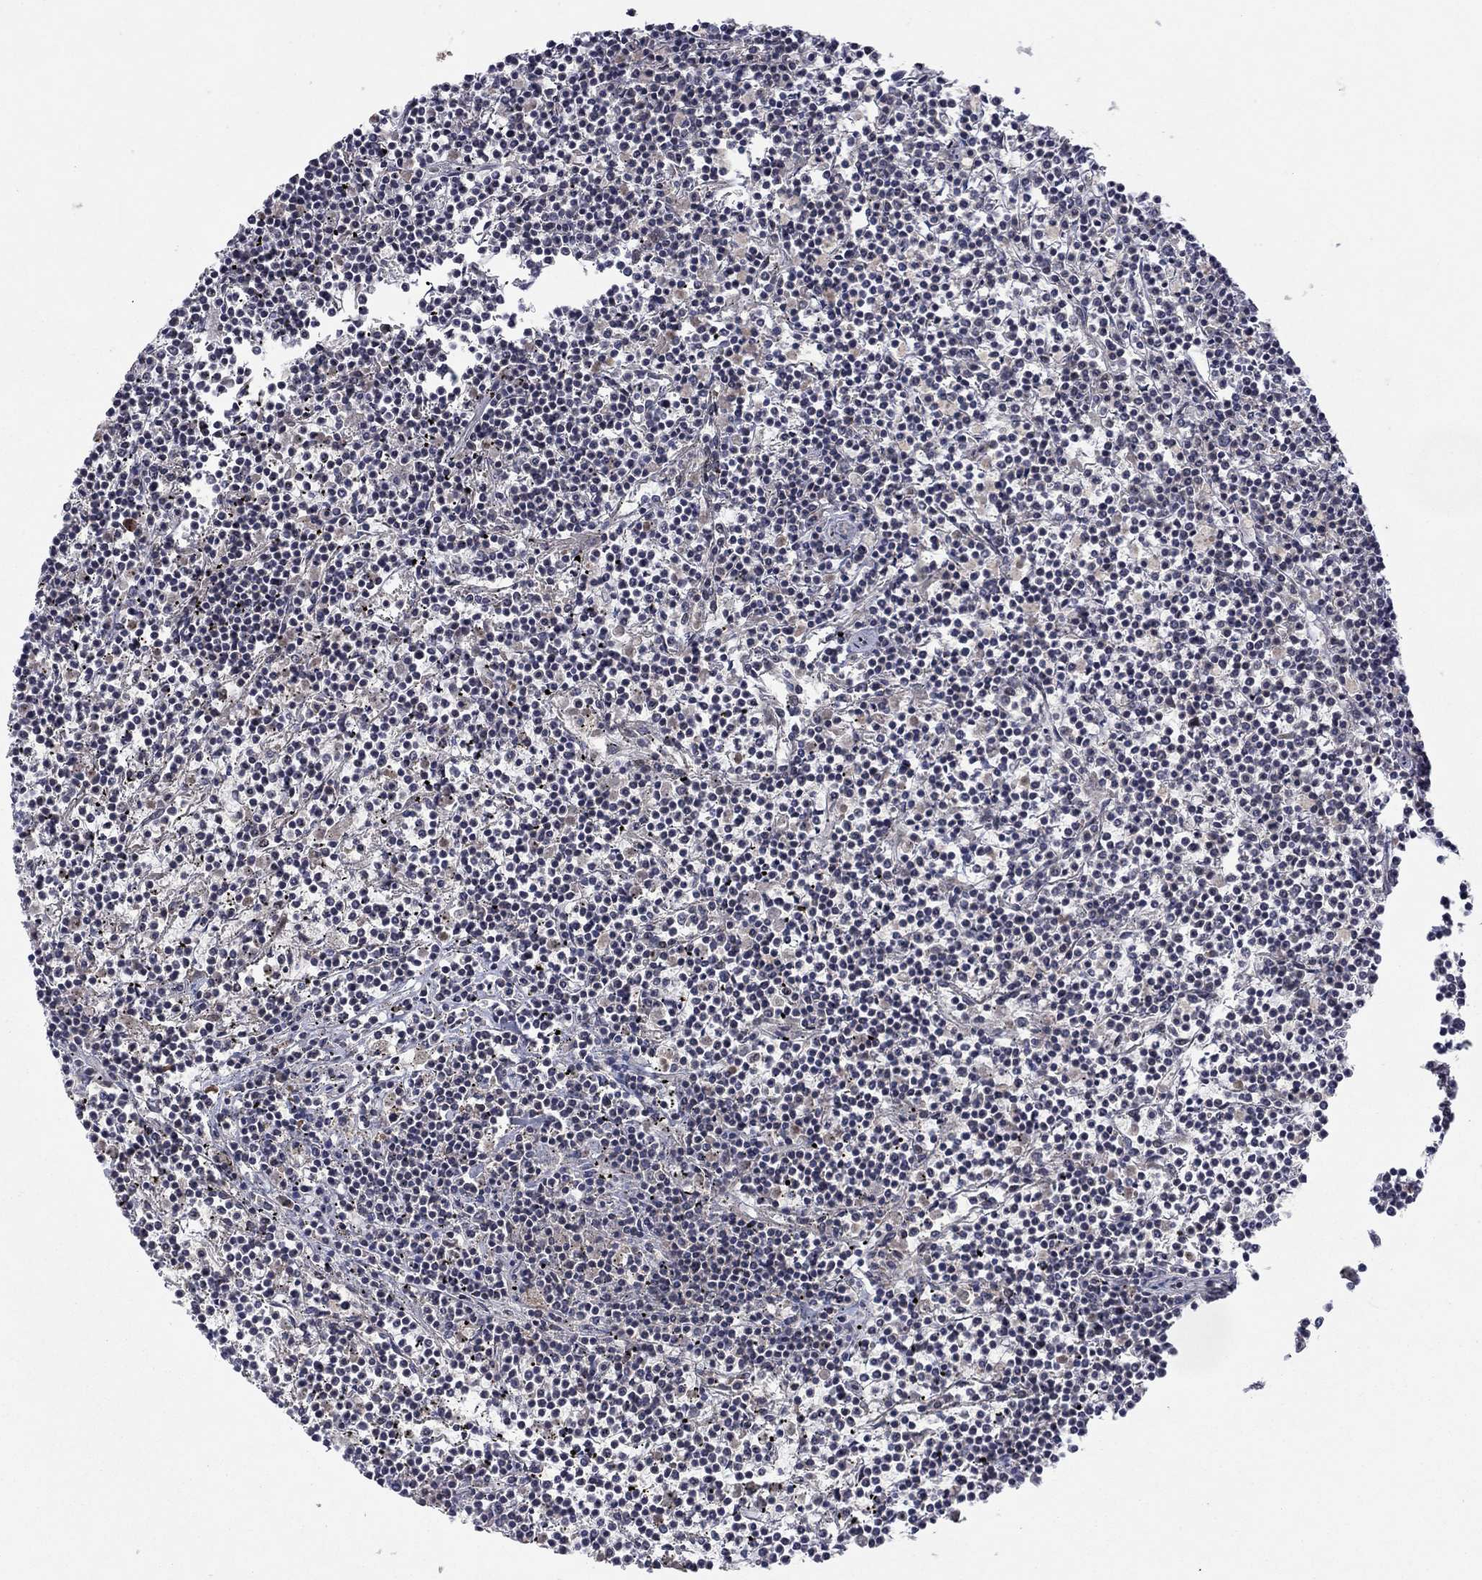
{"staining": {"intensity": "negative", "quantity": "none", "location": "none"}, "tissue": "lymphoma", "cell_type": "Tumor cells", "image_type": "cancer", "snomed": [{"axis": "morphology", "description": "Malignant lymphoma, non-Hodgkin's type, Low grade"}, {"axis": "topography", "description": "Spleen"}], "caption": "Human malignant lymphoma, non-Hodgkin's type (low-grade) stained for a protein using IHC shows no positivity in tumor cells.", "gene": "IL4", "patient": {"sex": "female", "age": 19}}